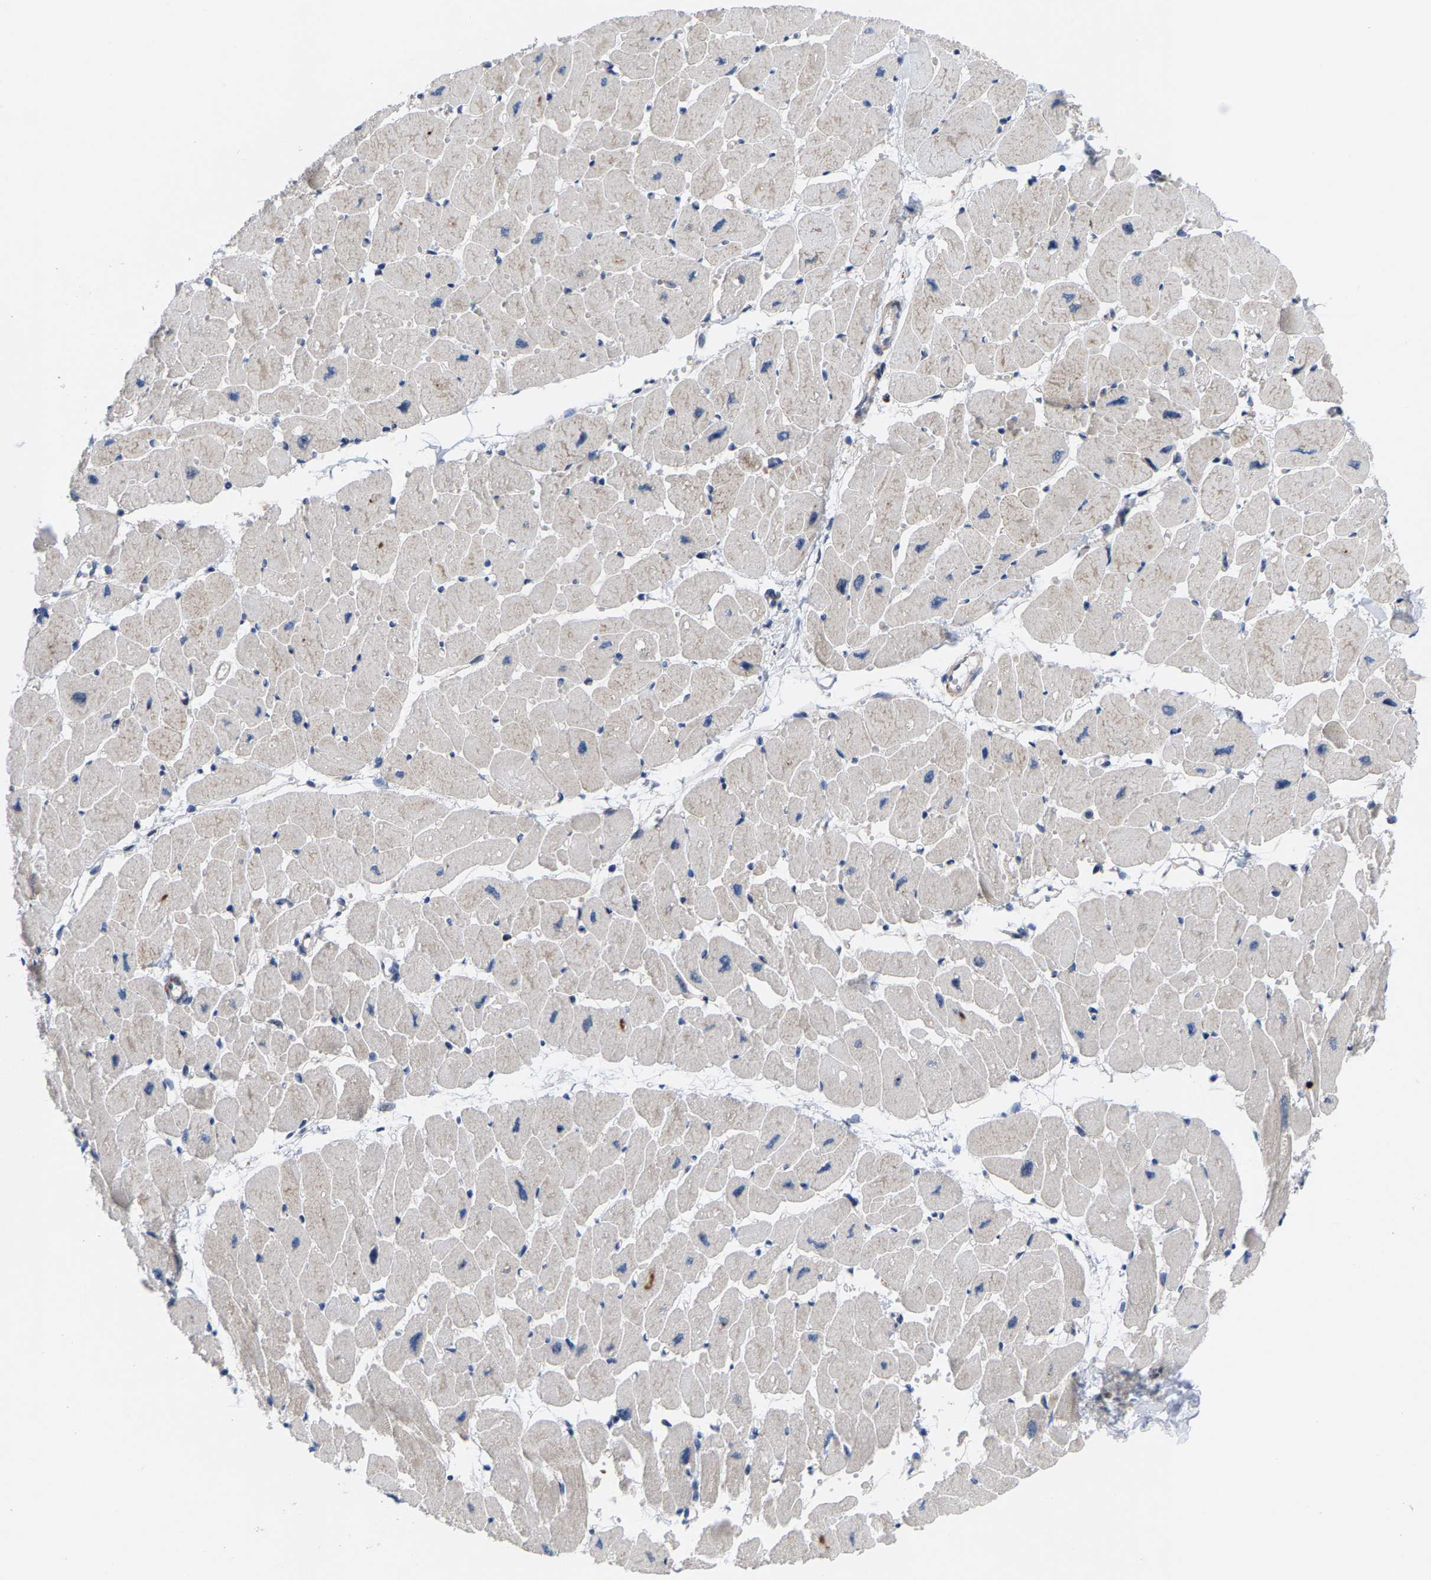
{"staining": {"intensity": "weak", "quantity": "25%-75%", "location": "cytoplasmic/membranous"}, "tissue": "heart muscle", "cell_type": "Cardiomyocytes", "image_type": "normal", "snomed": [{"axis": "morphology", "description": "Normal tissue, NOS"}, {"axis": "topography", "description": "Heart"}], "caption": "Immunohistochemical staining of unremarkable human heart muscle reveals low levels of weak cytoplasmic/membranous positivity in about 25%-75% of cardiomyocytes. The staining is performed using DAB brown chromogen to label protein expression. The nuclei are counter-stained blue using hematoxylin.", "gene": "TDRKH", "patient": {"sex": "female", "age": 54}}